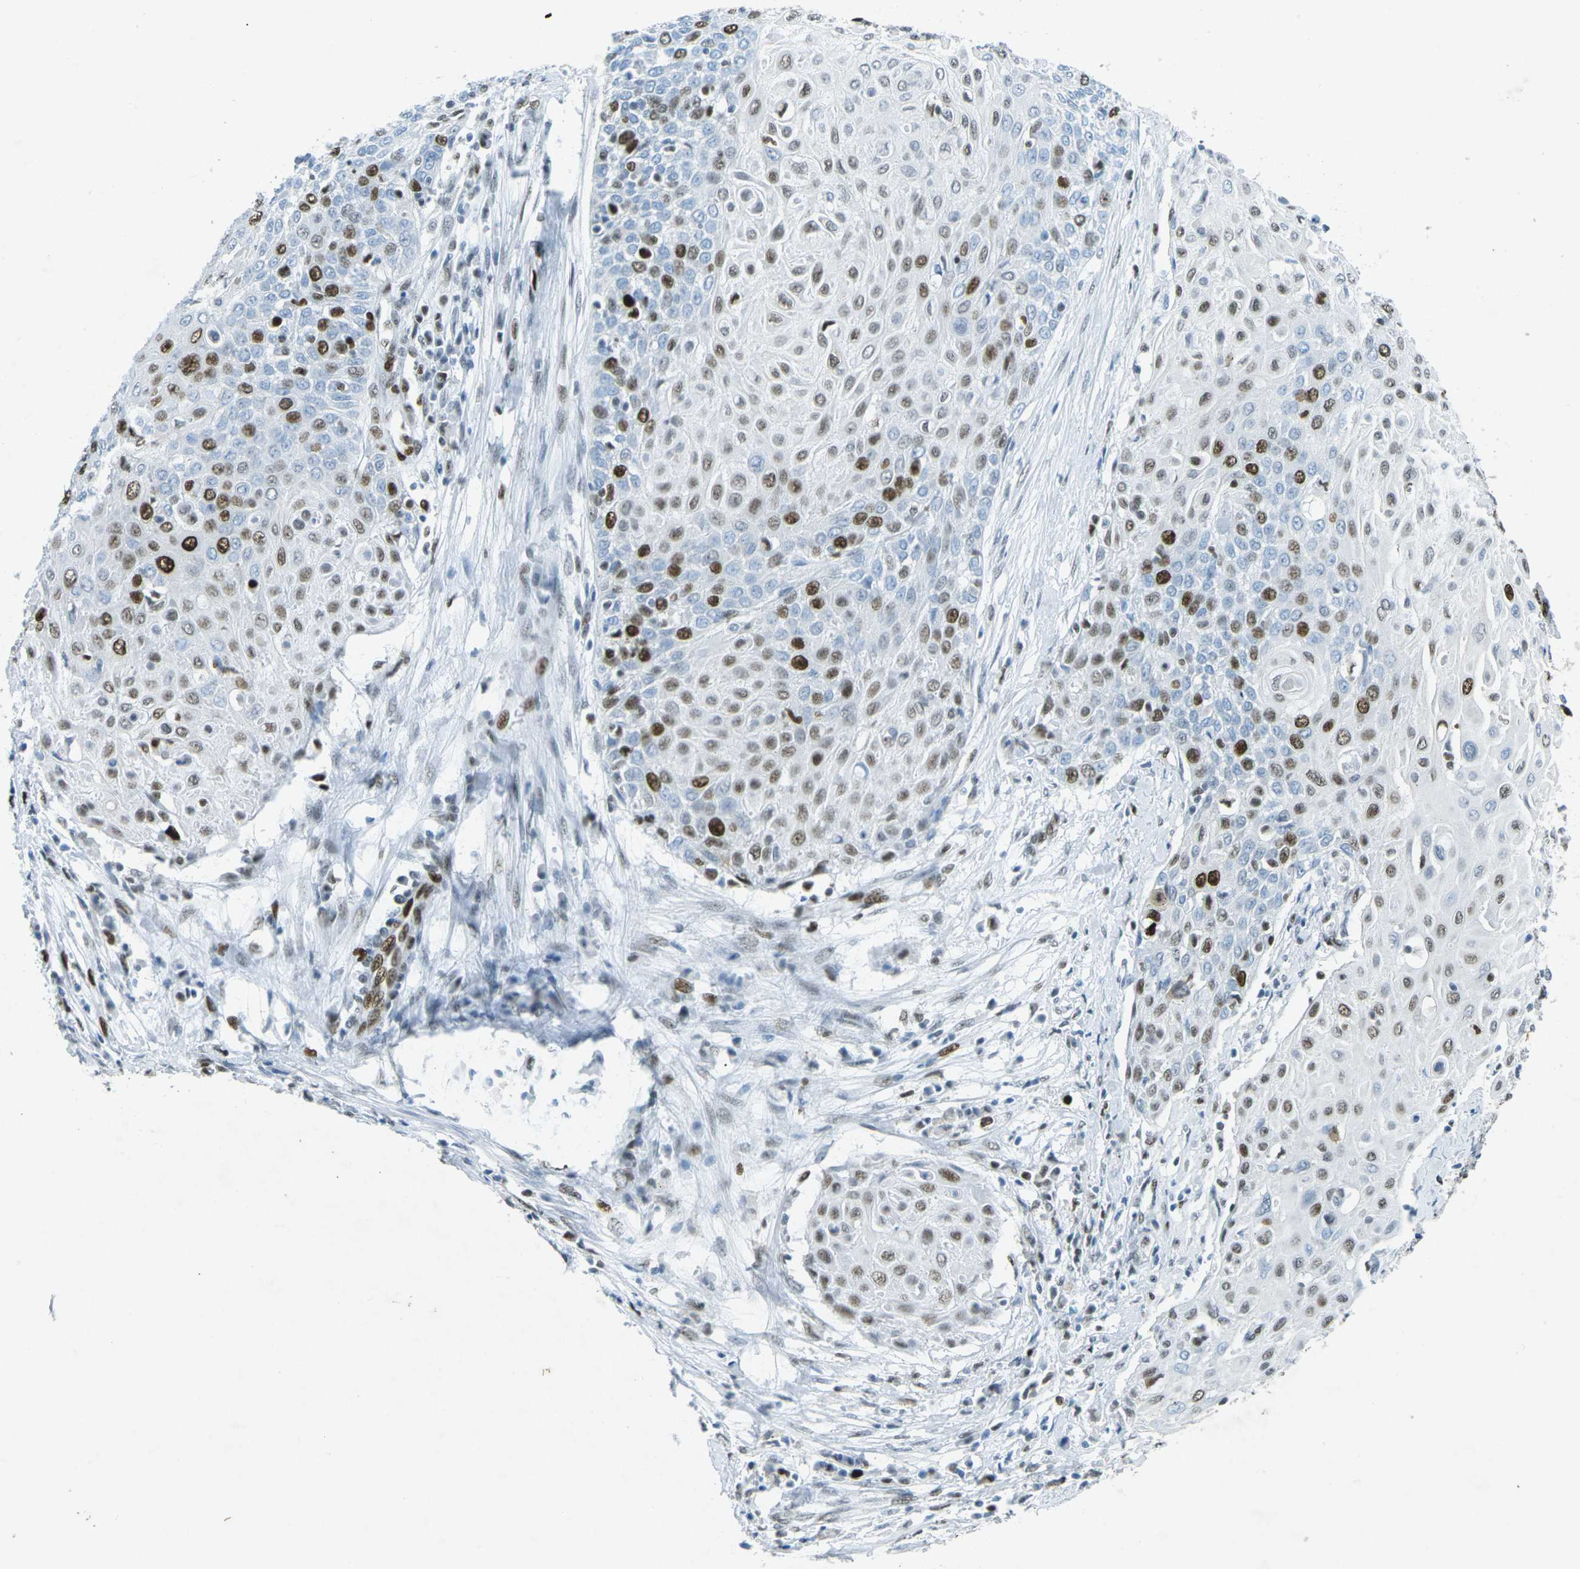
{"staining": {"intensity": "moderate", "quantity": ">75%", "location": "nuclear"}, "tissue": "cervical cancer", "cell_type": "Tumor cells", "image_type": "cancer", "snomed": [{"axis": "morphology", "description": "Squamous cell carcinoma, NOS"}, {"axis": "topography", "description": "Cervix"}], "caption": "Protein positivity by immunohistochemistry reveals moderate nuclear positivity in approximately >75% of tumor cells in cervical cancer (squamous cell carcinoma).", "gene": "RB1", "patient": {"sex": "female", "age": 39}}